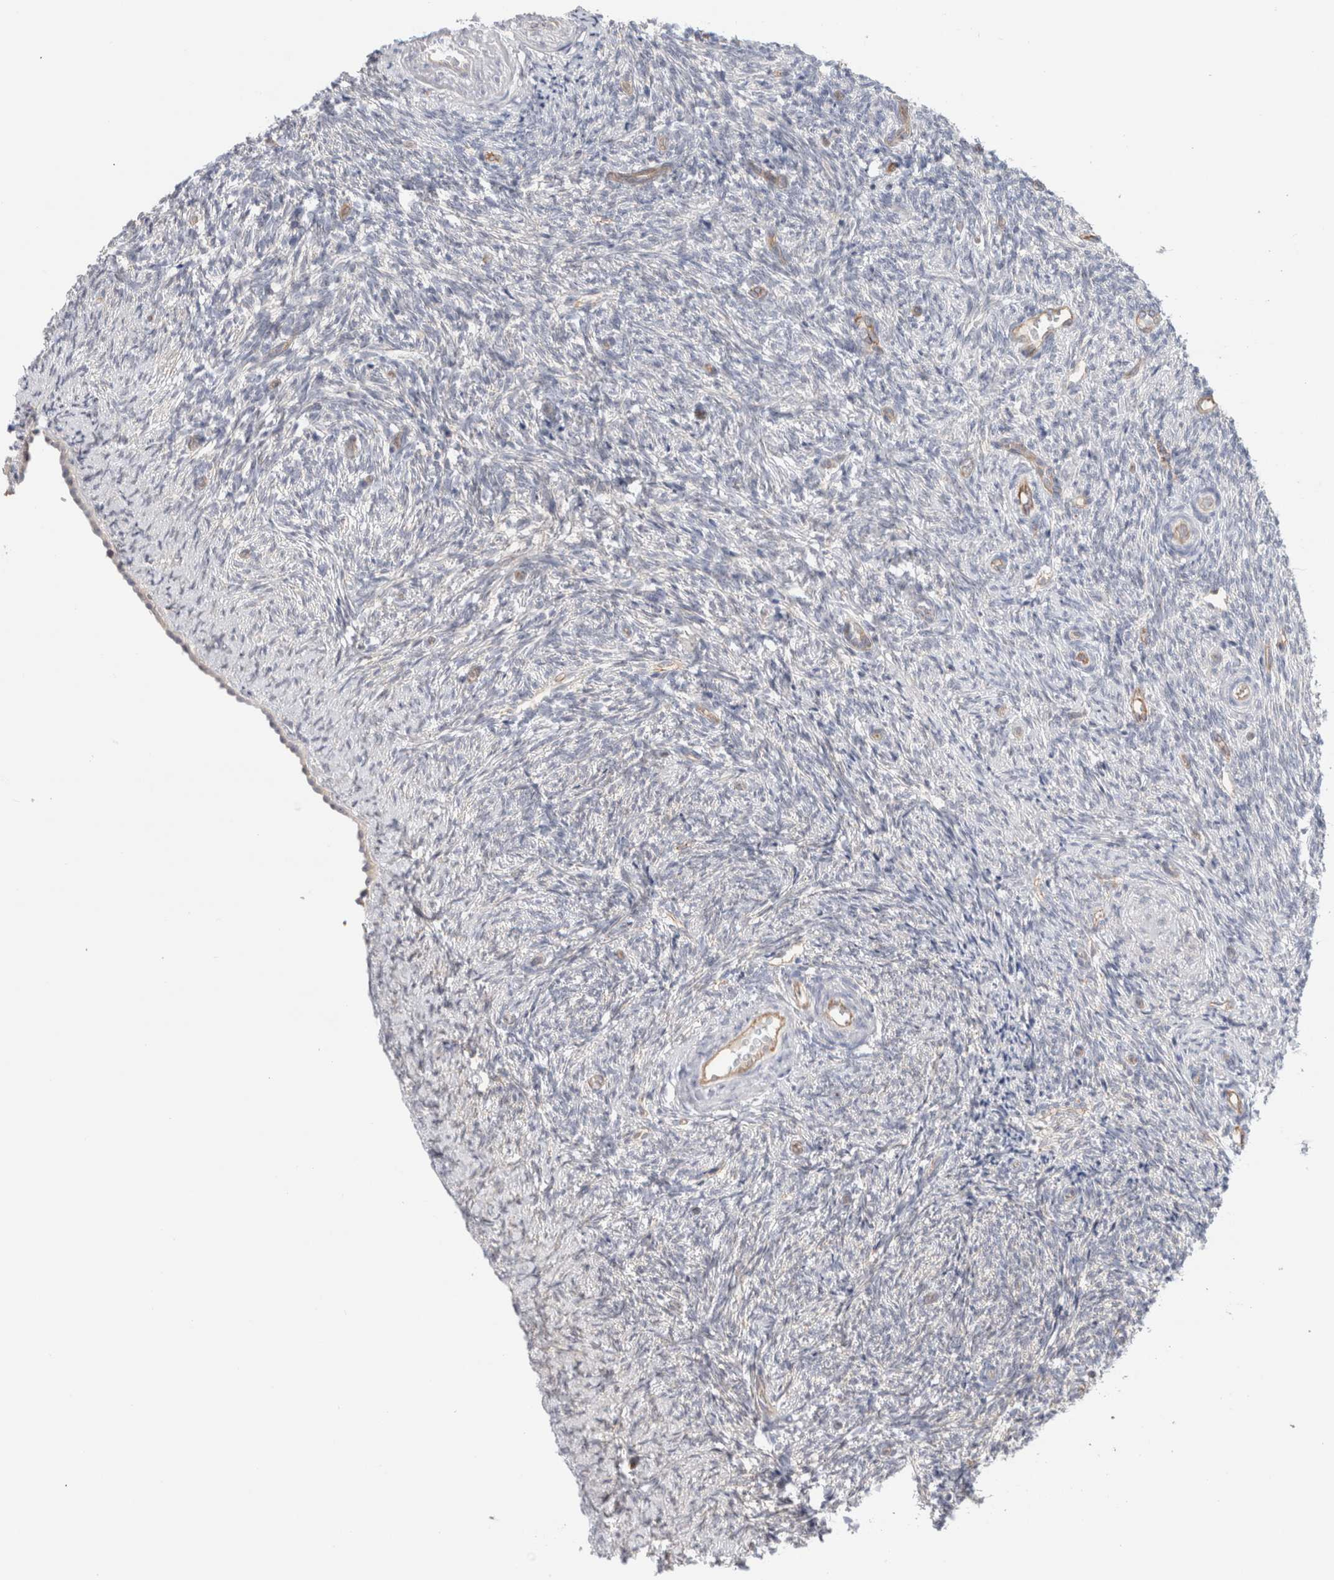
{"staining": {"intensity": "strong", "quantity": ">75%", "location": "cytoplasmic/membranous"}, "tissue": "ovary", "cell_type": "Follicle cells", "image_type": "normal", "snomed": [{"axis": "morphology", "description": "Normal tissue, NOS"}, {"axis": "topography", "description": "Ovary"}], "caption": "Protein analysis of benign ovary shows strong cytoplasmic/membranous expression in approximately >75% of follicle cells.", "gene": "ANKMY1", "patient": {"sex": "female", "age": 41}}